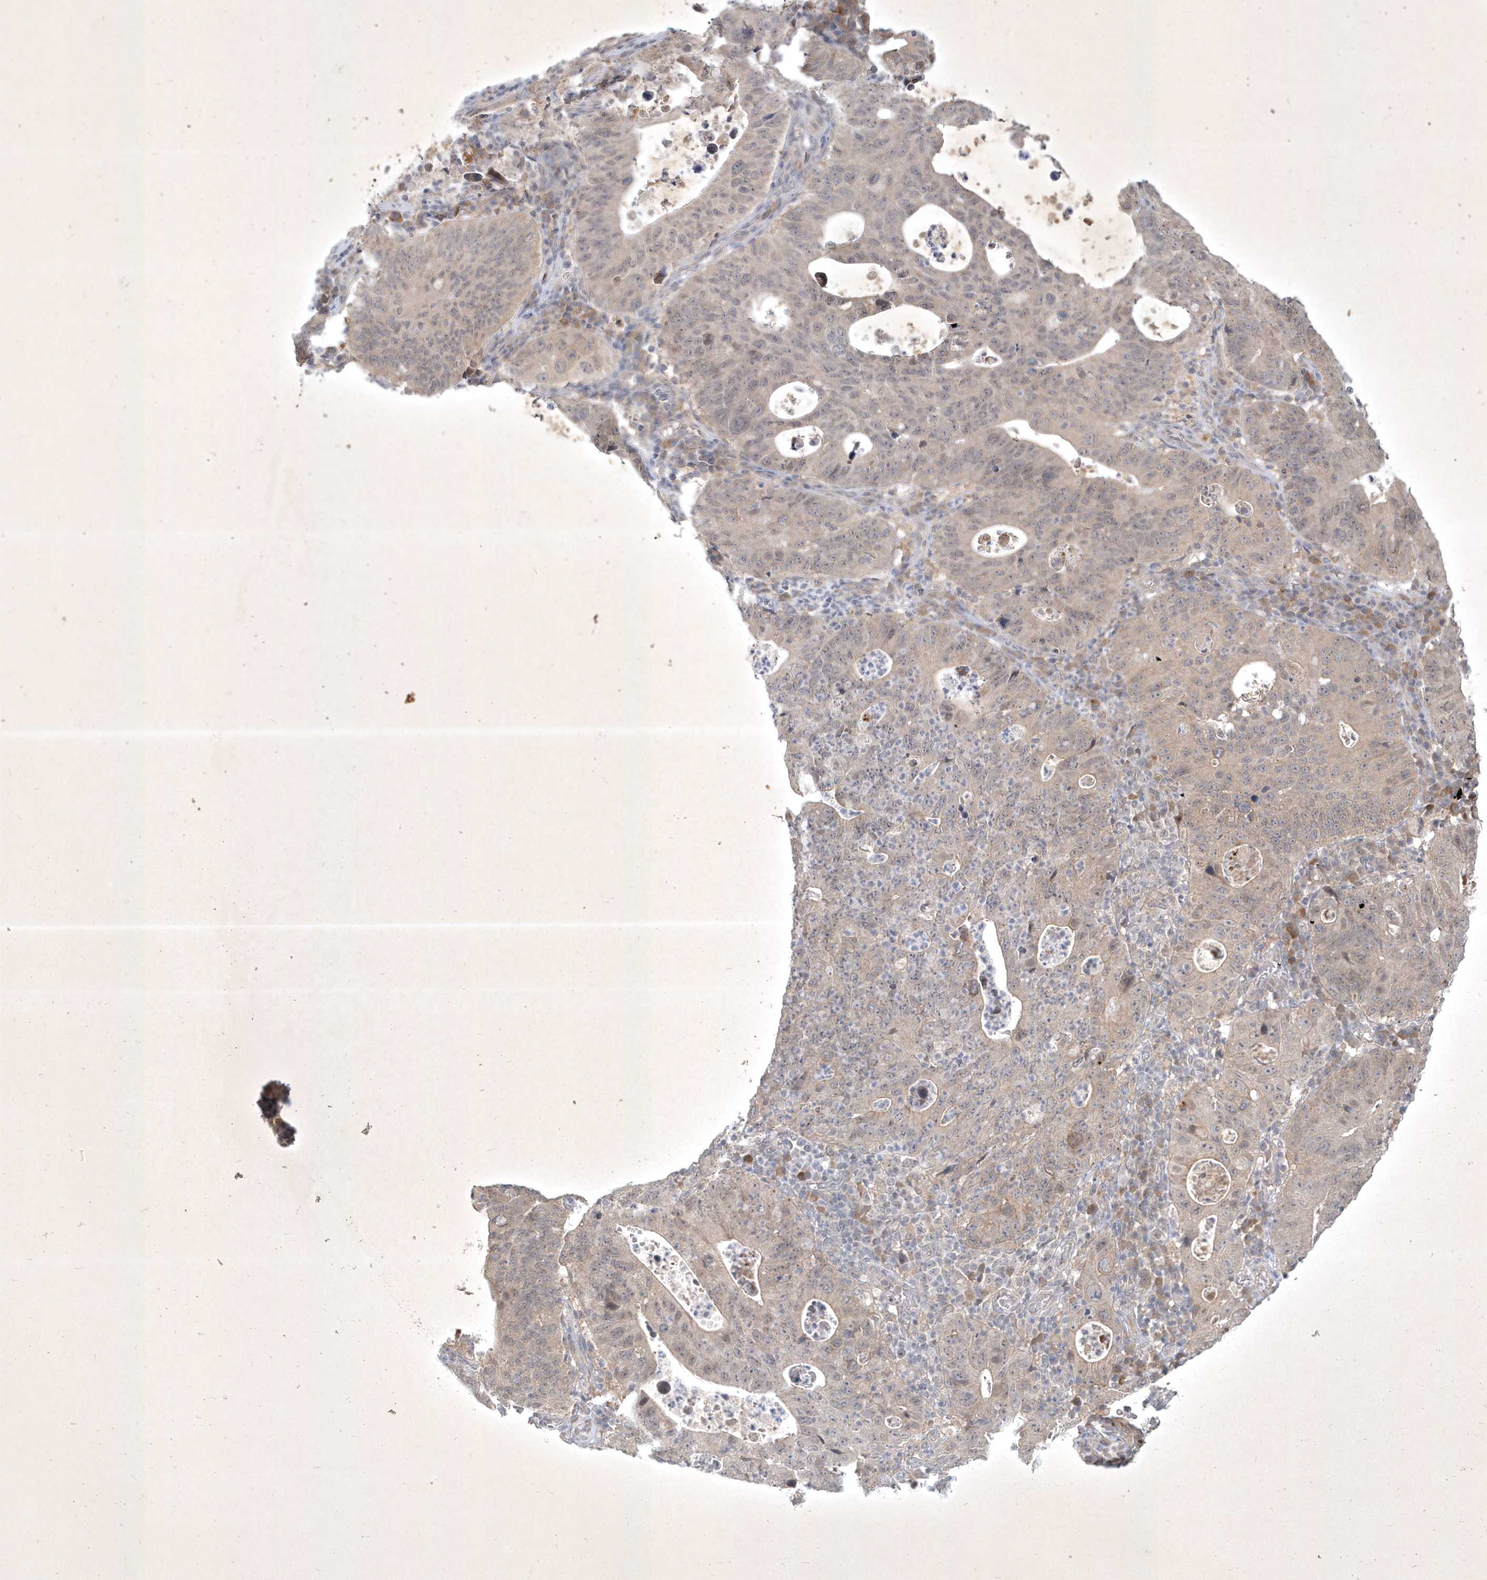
{"staining": {"intensity": "negative", "quantity": "none", "location": "none"}, "tissue": "stomach cancer", "cell_type": "Tumor cells", "image_type": "cancer", "snomed": [{"axis": "morphology", "description": "Adenocarcinoma, NOS"}, {"axis": "topography", "description": "Stomach"}], "caption": "A high-resolution micrograph shows immunohistochemistry staining of stomach cancer (adenocarcinoma), which demonstrates no significant staining in tumor cells.", "gene": "BOD1", "patient": {"sex": "male", "age": 59}}